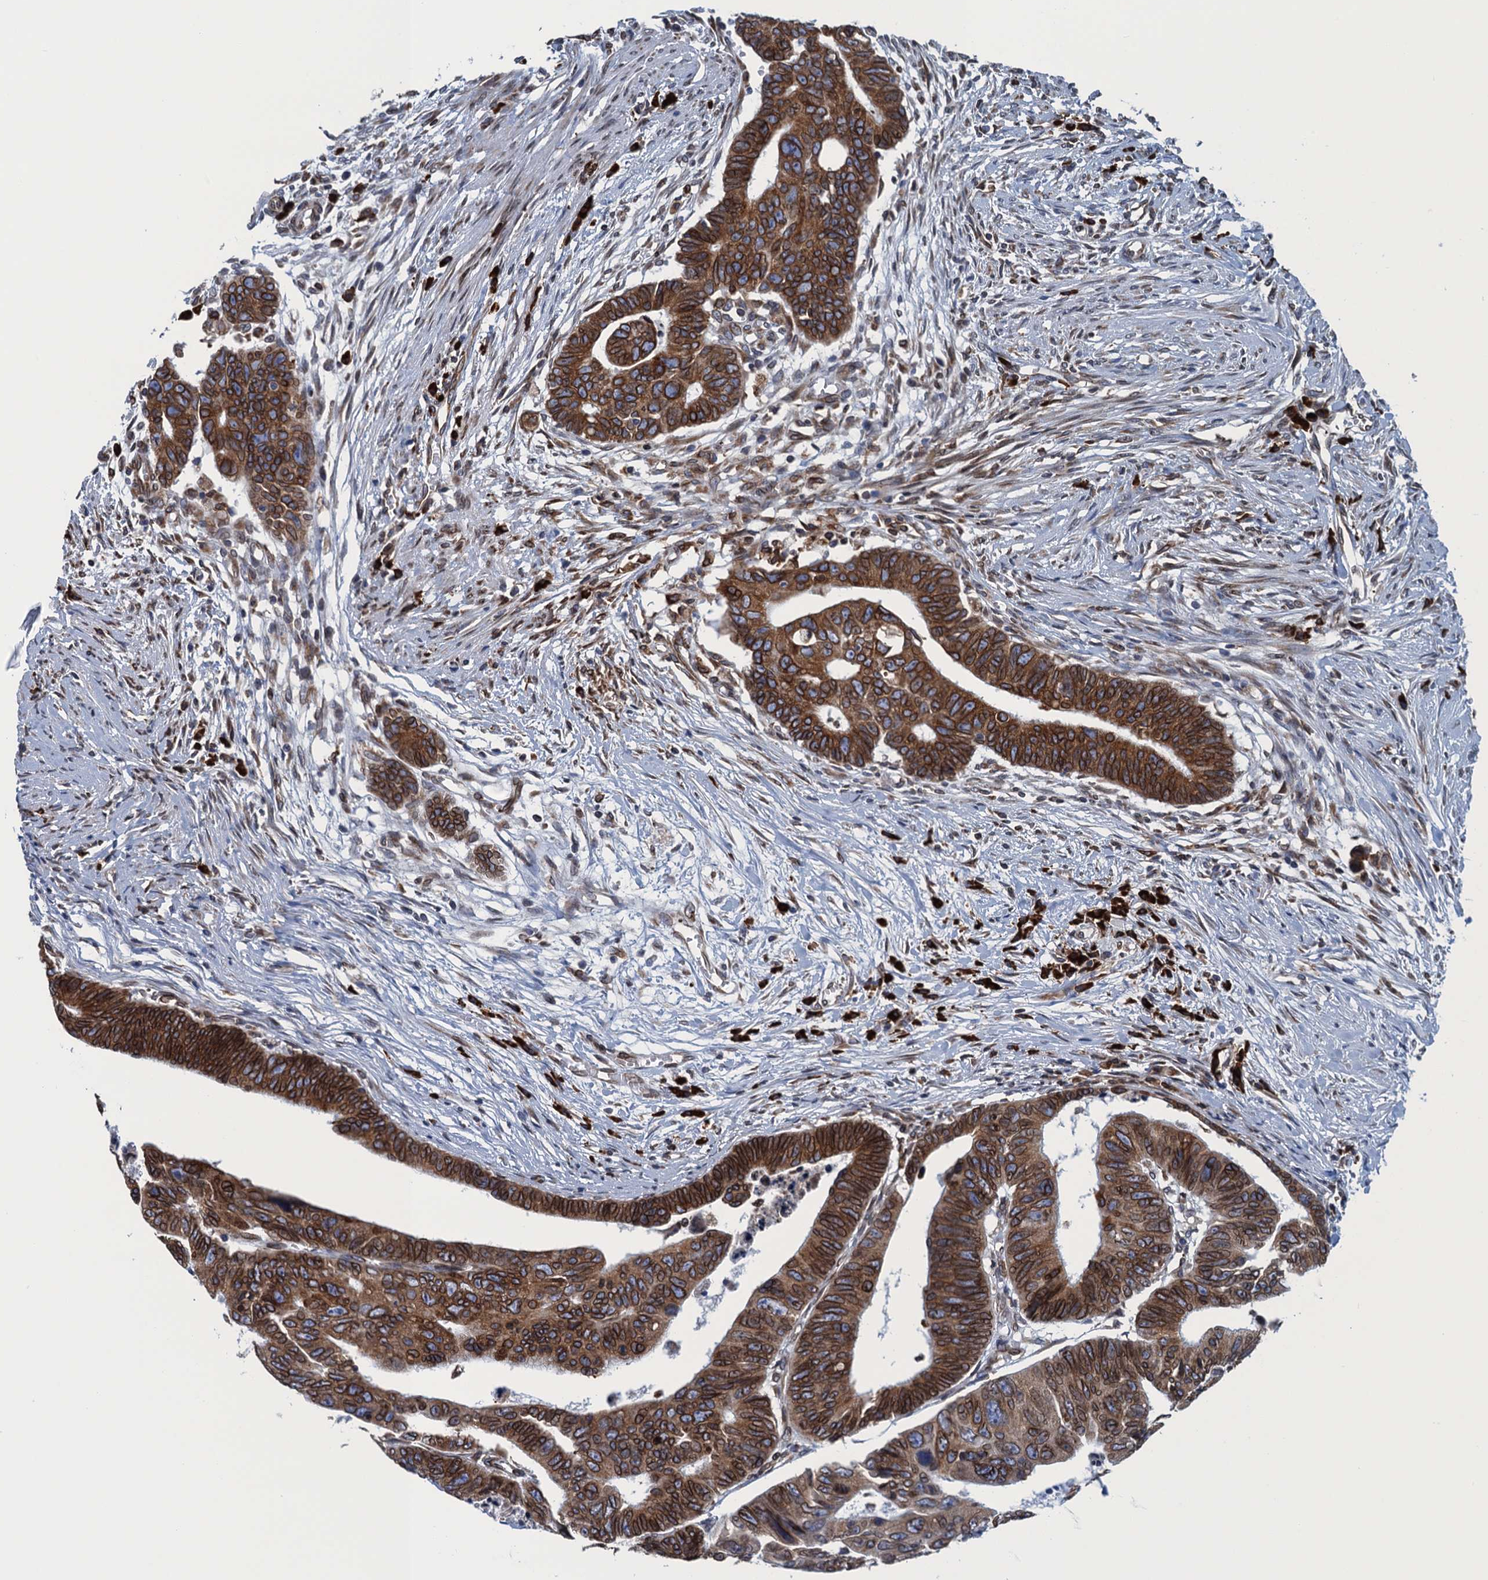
{"staining": {"intensity": "strong", "quantity": ">75%", "location": "cytoplasmic/membranous,nuclear"}, "tissue": "colorectal cancer", "cell_type": "Tumor cells", "image_type": "cancer", "snomed": [{"axis": "morphology", "description": "Adenocarcinoma, NOS"}, {"axis": "topography", "description": "Rectum"}], "caption": "Colorectal cancer (adenocarcinoma) stained with DAB (3,3'-diaminobenzidine) immunohistochemistry (IHC) shows high levels of strong cytoplasmic/membranous and nuclear positivity in approximately >75% of tumor cells.", "gene": "TMEM205", "patient": {"sex": "female", "age": 65}}